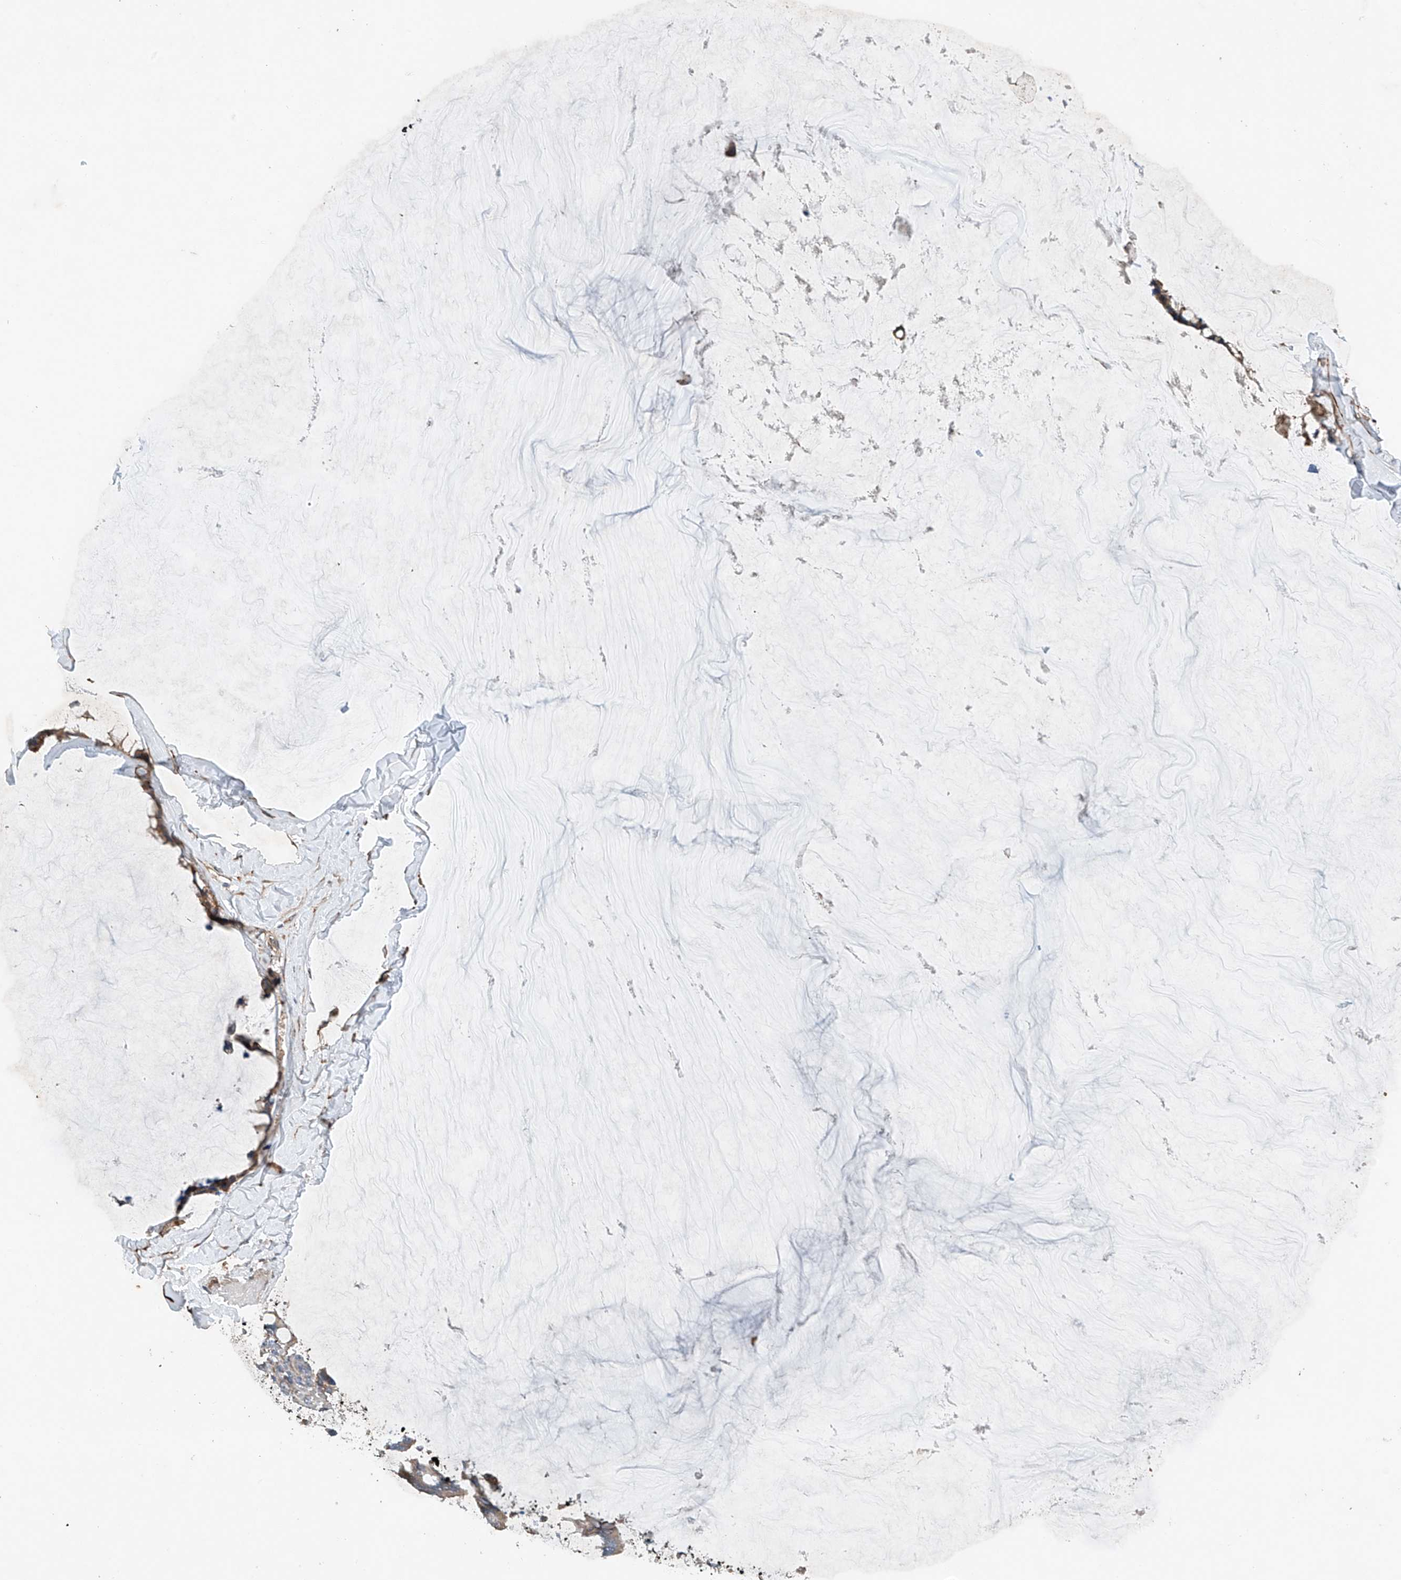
{"staining": {"intensity": "moderate", "quantity": ">75%", "location": "cytoplasmic/membranous"}, "tissue": "ovarian cancer", "cell_type": "Tumor cells", "image_type": "cancer", "snomed": [{"axis": "morphology", "description": "Cystadenocarcinoma, mucinous, NOS"}, {"axis": "topography", "description": "Ovary"}], "caption": "Human ovarian cancer stained with a brown dye reveals moderate cytoplasmic/membranous positive staining in about >75% of tumor cells.", "gene": "CEP85L", "patient": {"sex": "female", "age": 39}}